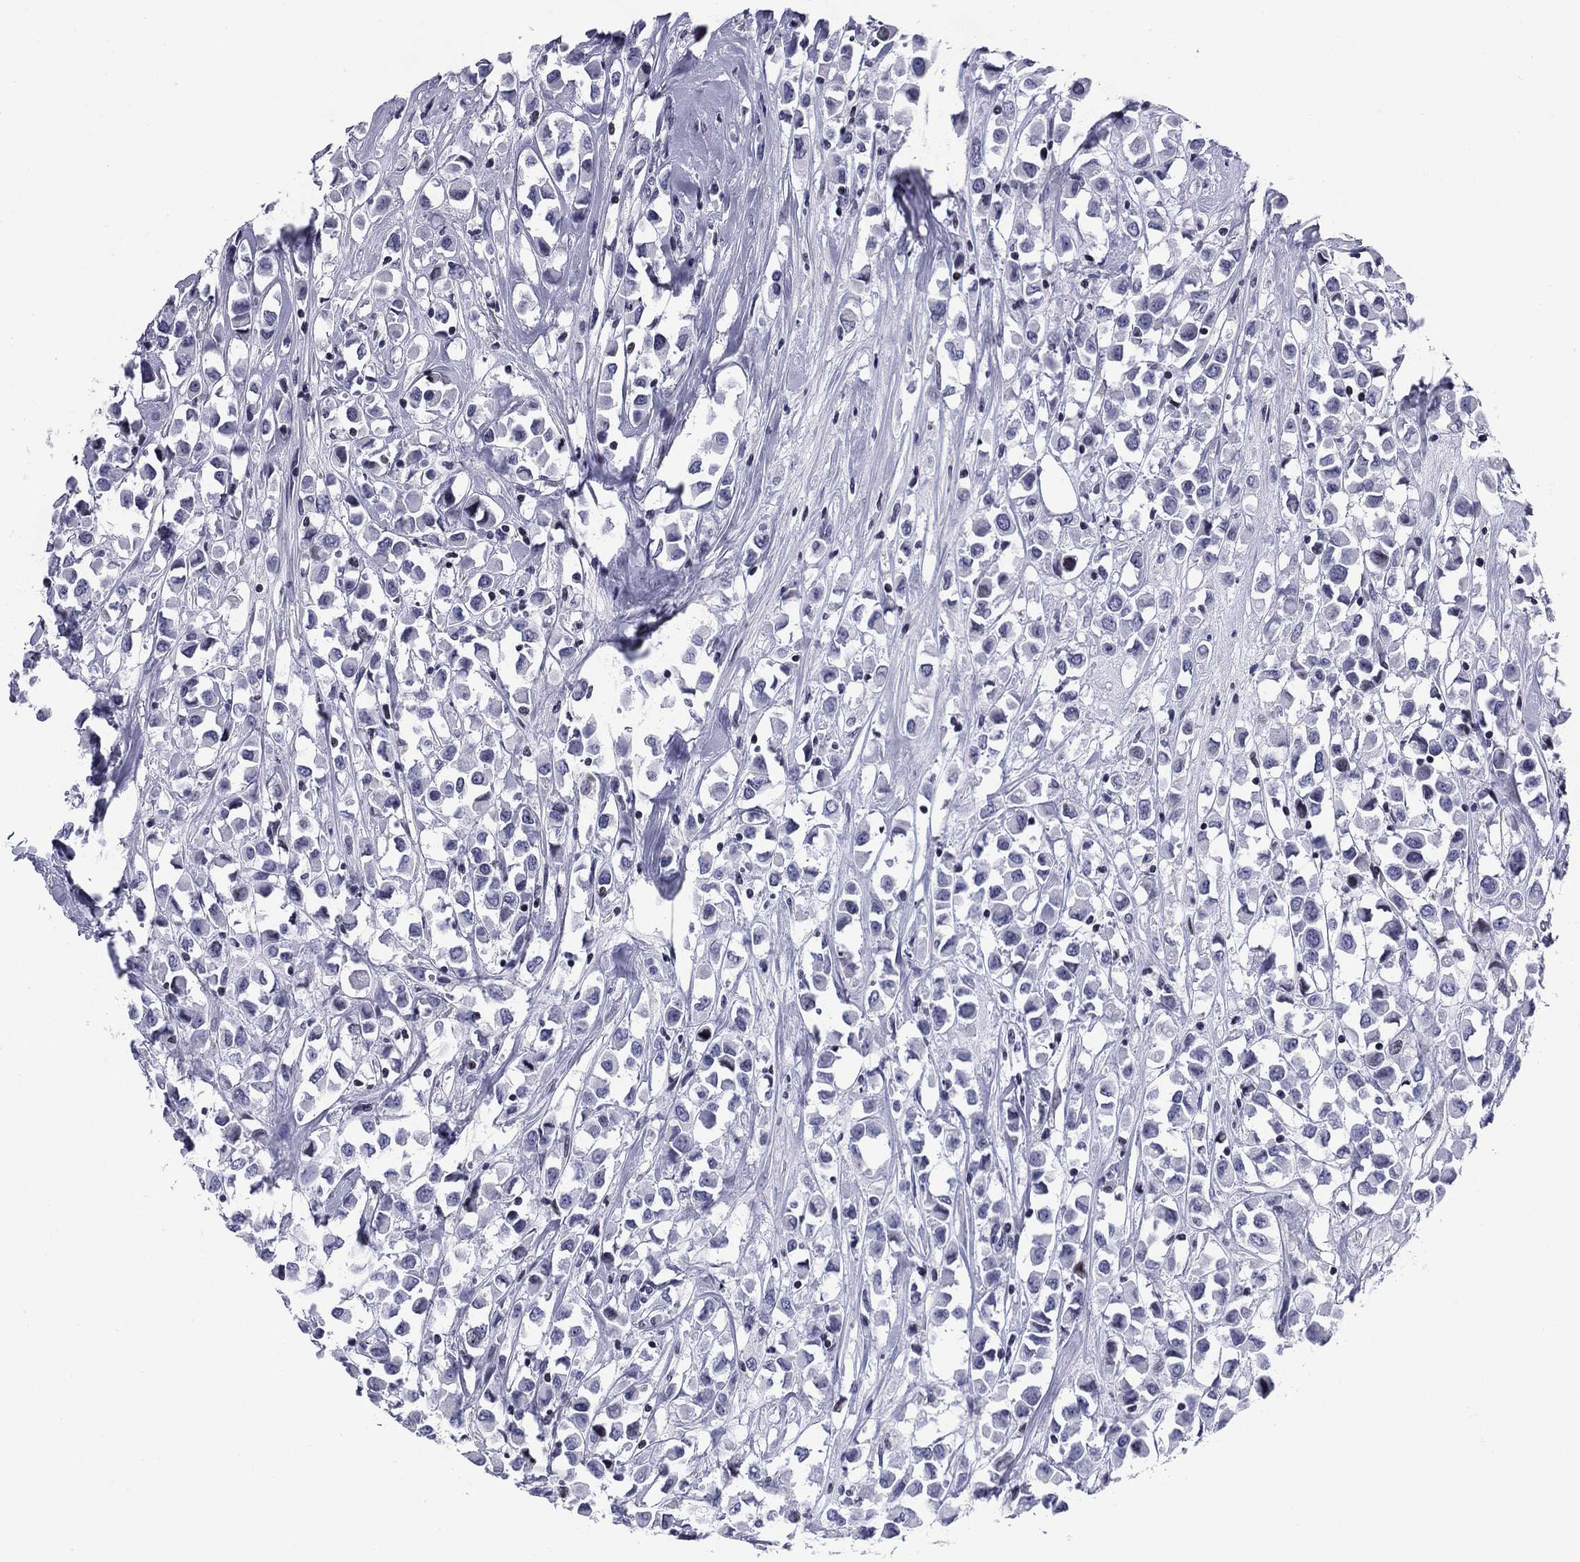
{"staining": {"intensity": "negative", "quantity": "none", "location": "none"}, "tissue": "breast cancer", "cell_type": "Tumor cells", "image_type": "cancer", "snomed": [{"axis": "morphology", "description": "Duct carcinoma"}, {"axis": "topography", "description": "Breast"}], "caption": "An IHC micrograph of intraductal carcinoma (breast) is shown. There is no staining in tumor cells of intraductal carcinoma (breast). Brightfield microscopy of immunohistochemistry (IHC) stained with DAB (brown) and hematoxylin (blue), captured at high magnification.", "gene": "CCDC144A", "patient": {"sex": "female", "age": 61}}